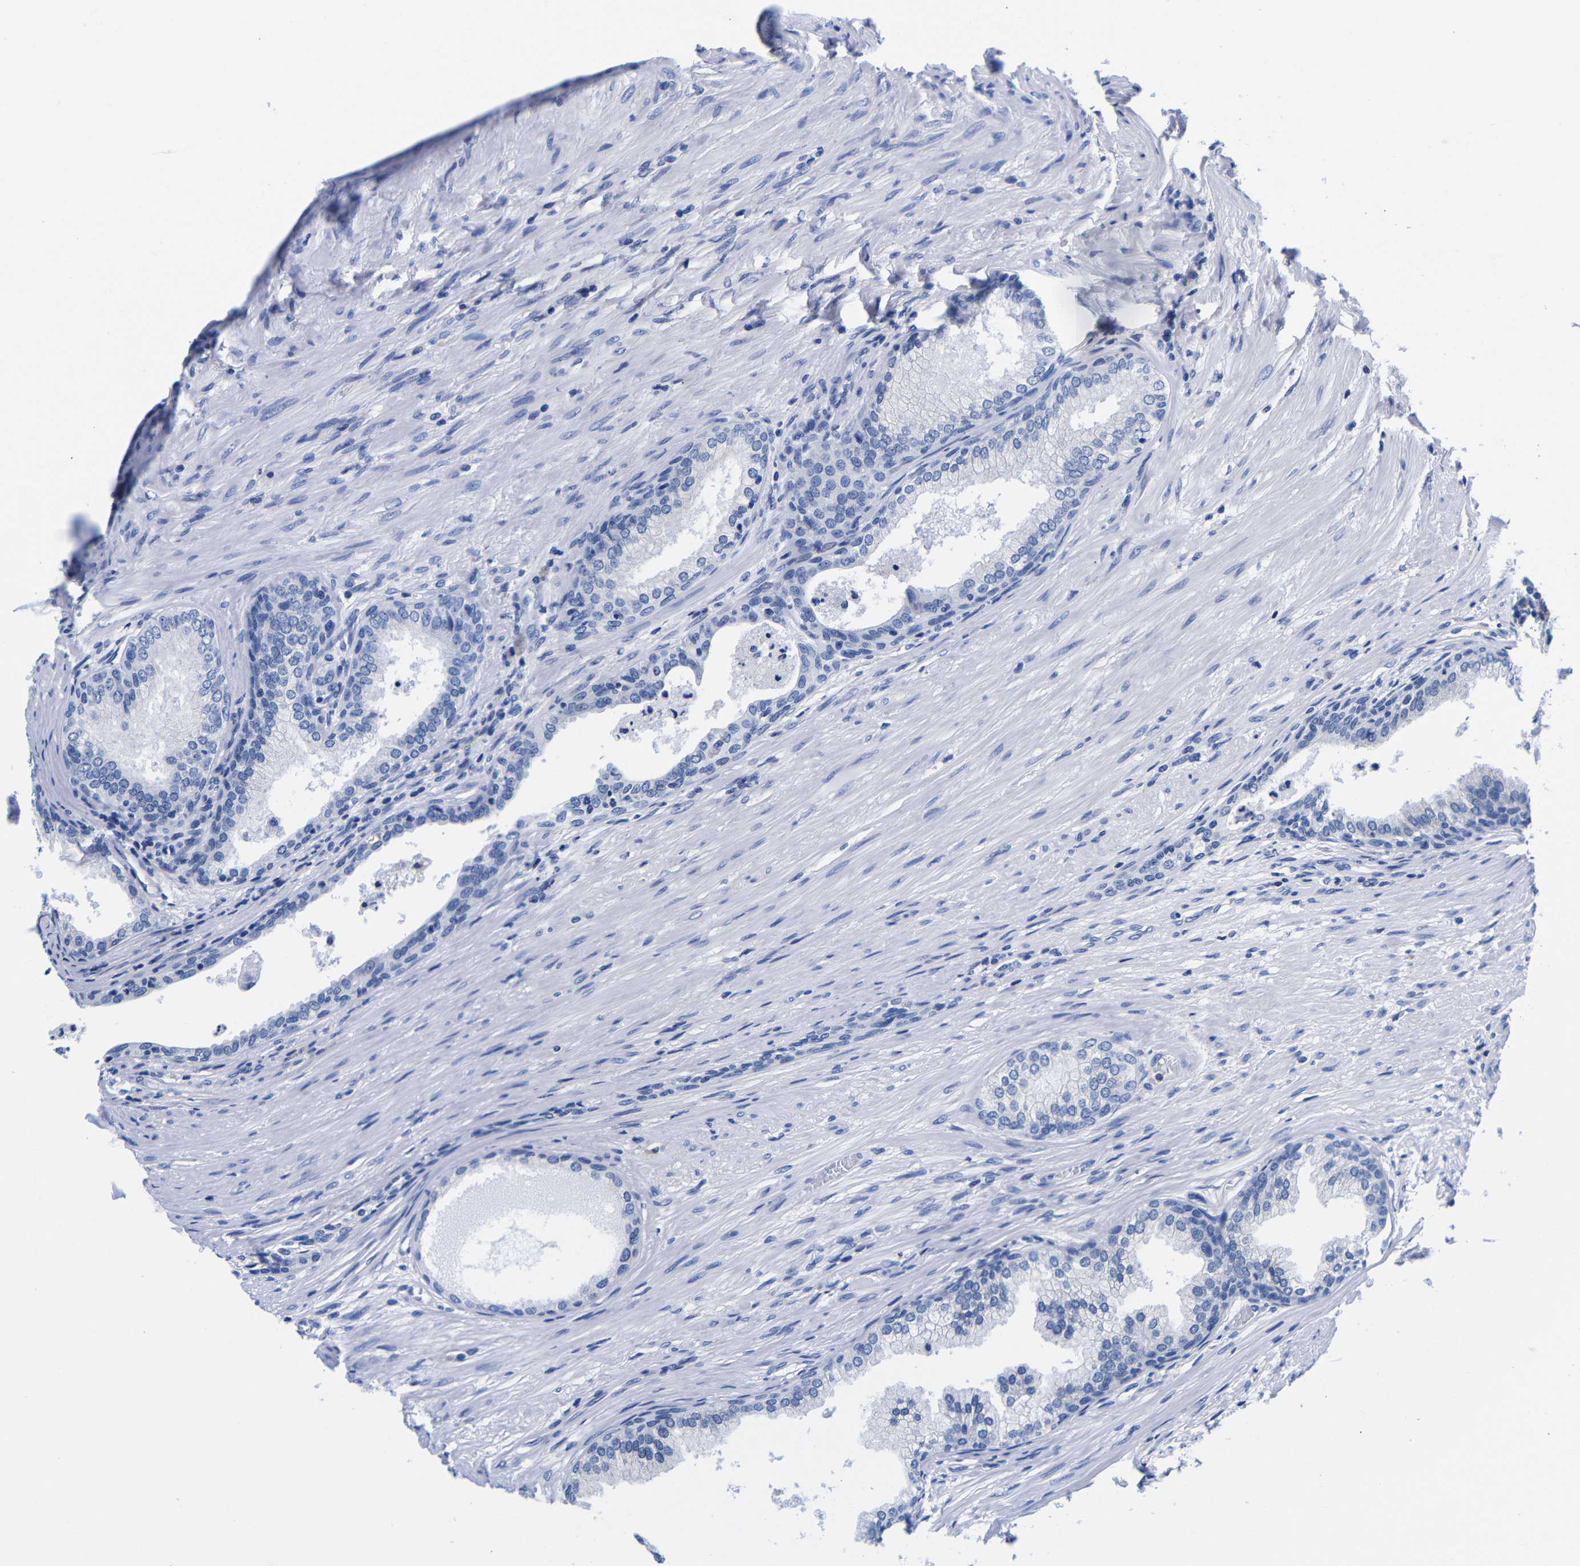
{"staining": {"intensity": "negative", "quantity": "none", "location": "none"}, "tissue": "prostate", "cell_type": "Glandular cells", "image_type": "normal", "snomed": [{"axis": "morphology", "description": "Normal tissue, NOS"}, {"axis": "topography", "description": "Prostate"}], "caption": "DAB immunohistochemical staining of unremarkable human prostate shows no significant staining in glandular cells.", "gene": "CLEC4G", "patient": {"sex": "male", "age": 76}}